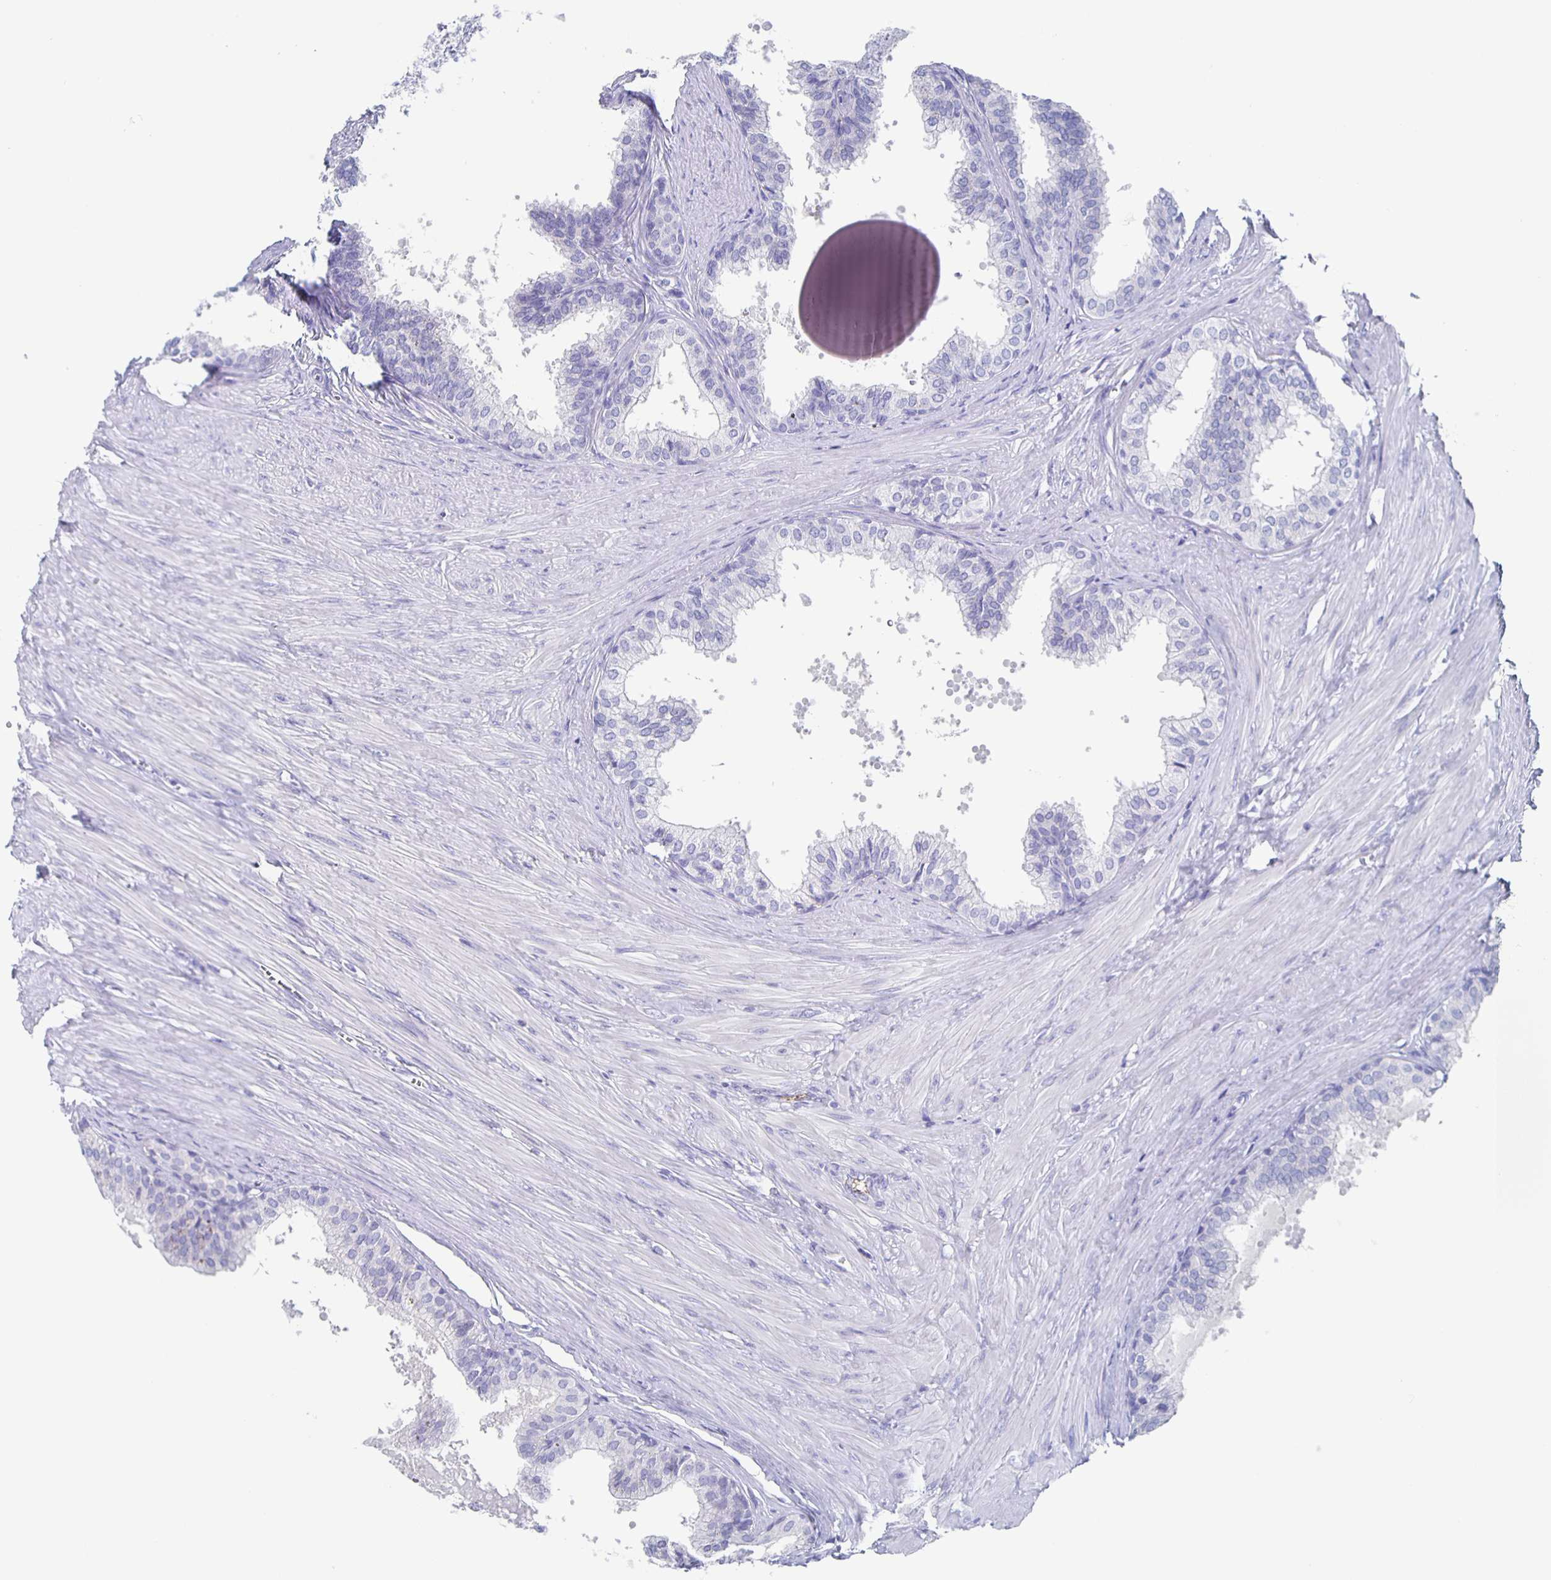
{"staining": {"intensity": "negative", "quantity": "none", "location": "none"}, "tissue": "prostate", "cell_type": "Glandular cells", "image_type": "normal", "snomed": [{"axis": "morphology", "description": "Normal tissue, NOS"}, {"axis": "topography", "description": "Prostate"}, {"axis": "topography", "description": "Peripheral nerve tissue"}], "caption": "Benign prostate was stained to show a protein in brown. There is no significant staining in glandular cells.", "gene": "FGA", "patient": {"sex": "male", "age": 55}}